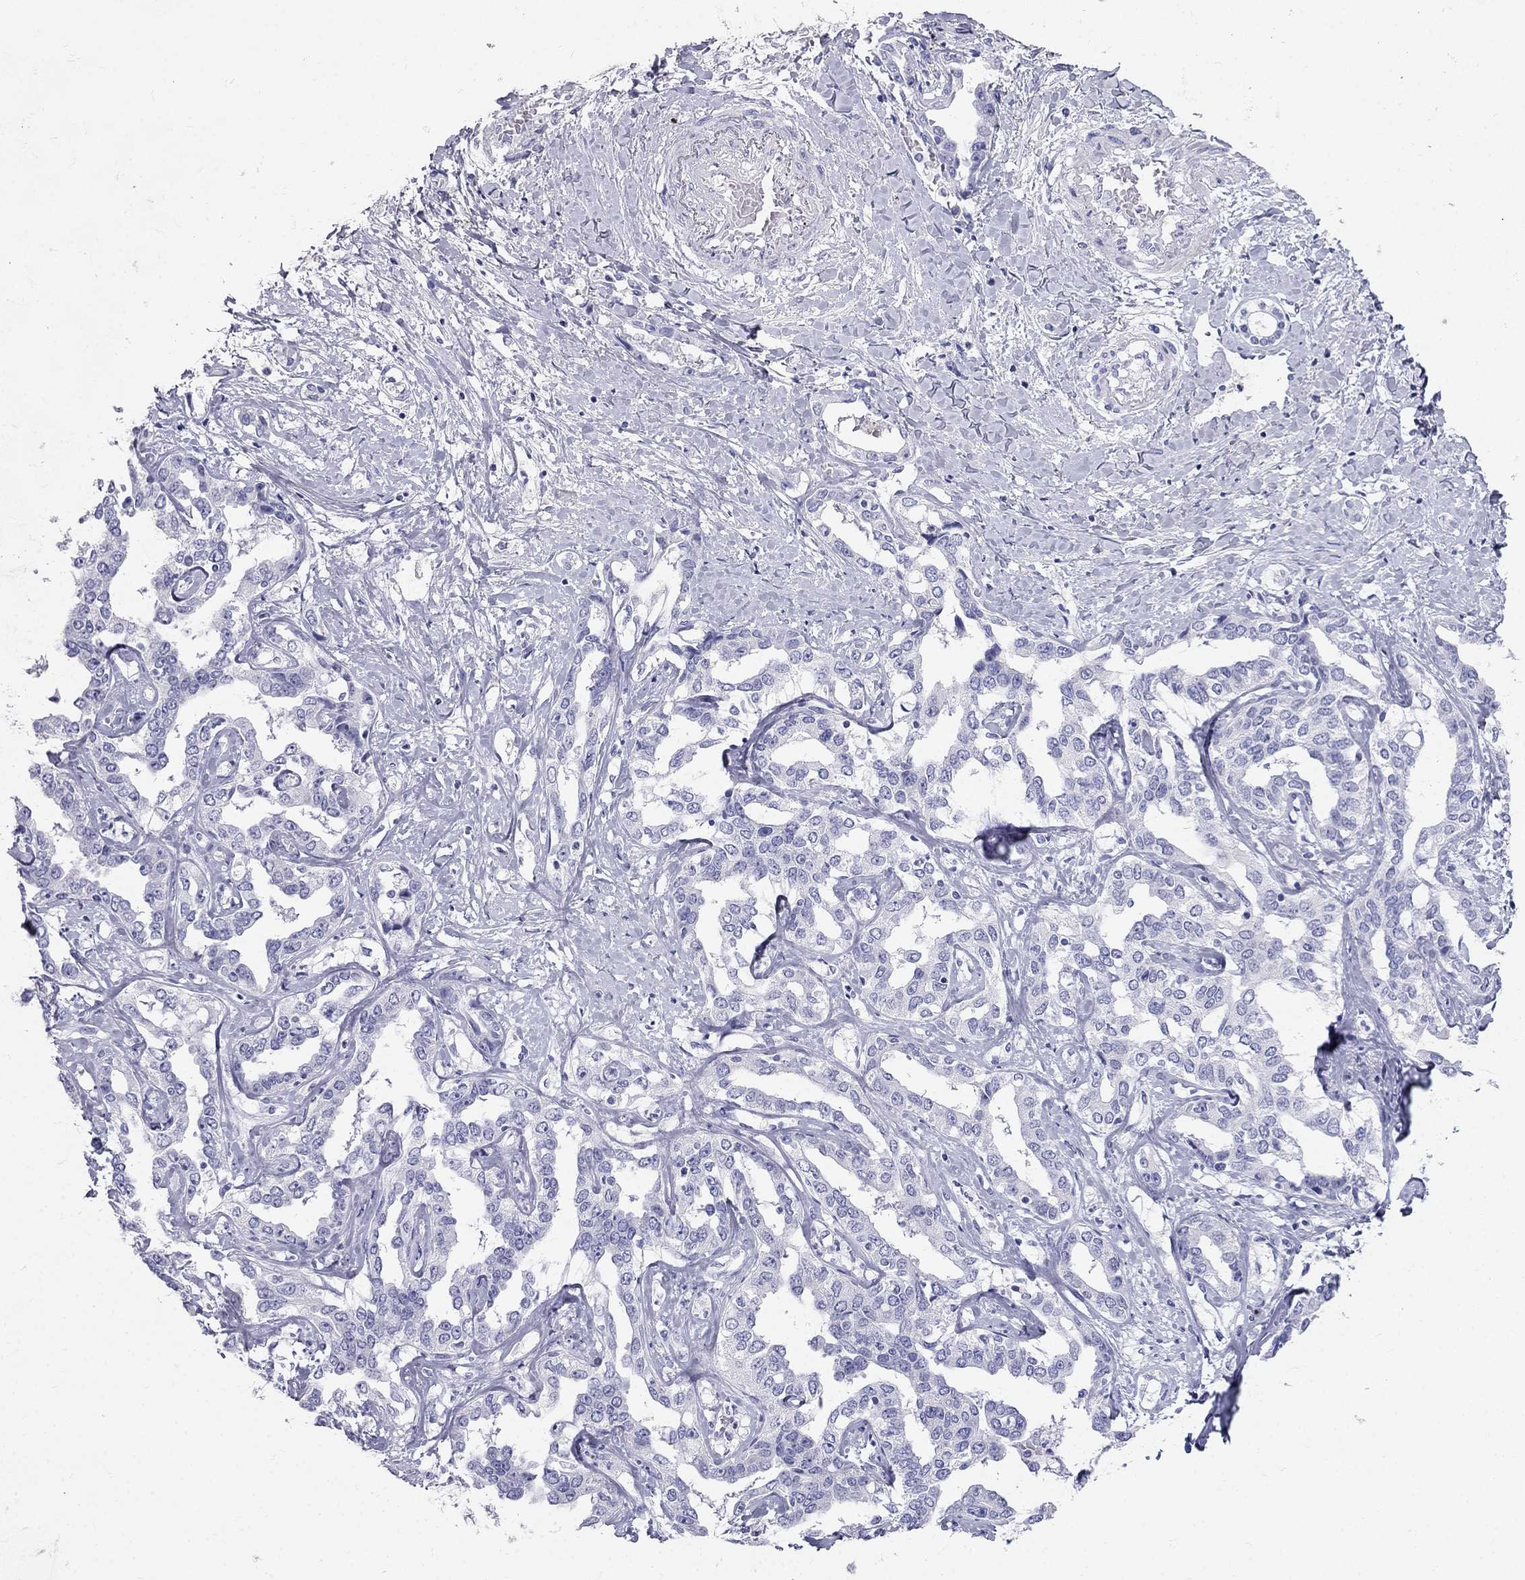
{"staining": {"intensity": "negative", "quantity": "none", "location": "none"}, "tissue": "liver cancer", "cell_type": "Tumor cells", "image_type": "cancer", "snomed": [{"axis": "morphology", "description": "Cholangiocarcinoma"}, {"axis": "topography", "description": "Liver"}], "caption": "Tumor cells show no significant positivity in liver cancer (cholangiocarcinoma).", "gene": "RFLNA", "patient": {"sex": "male", "age": 59}}